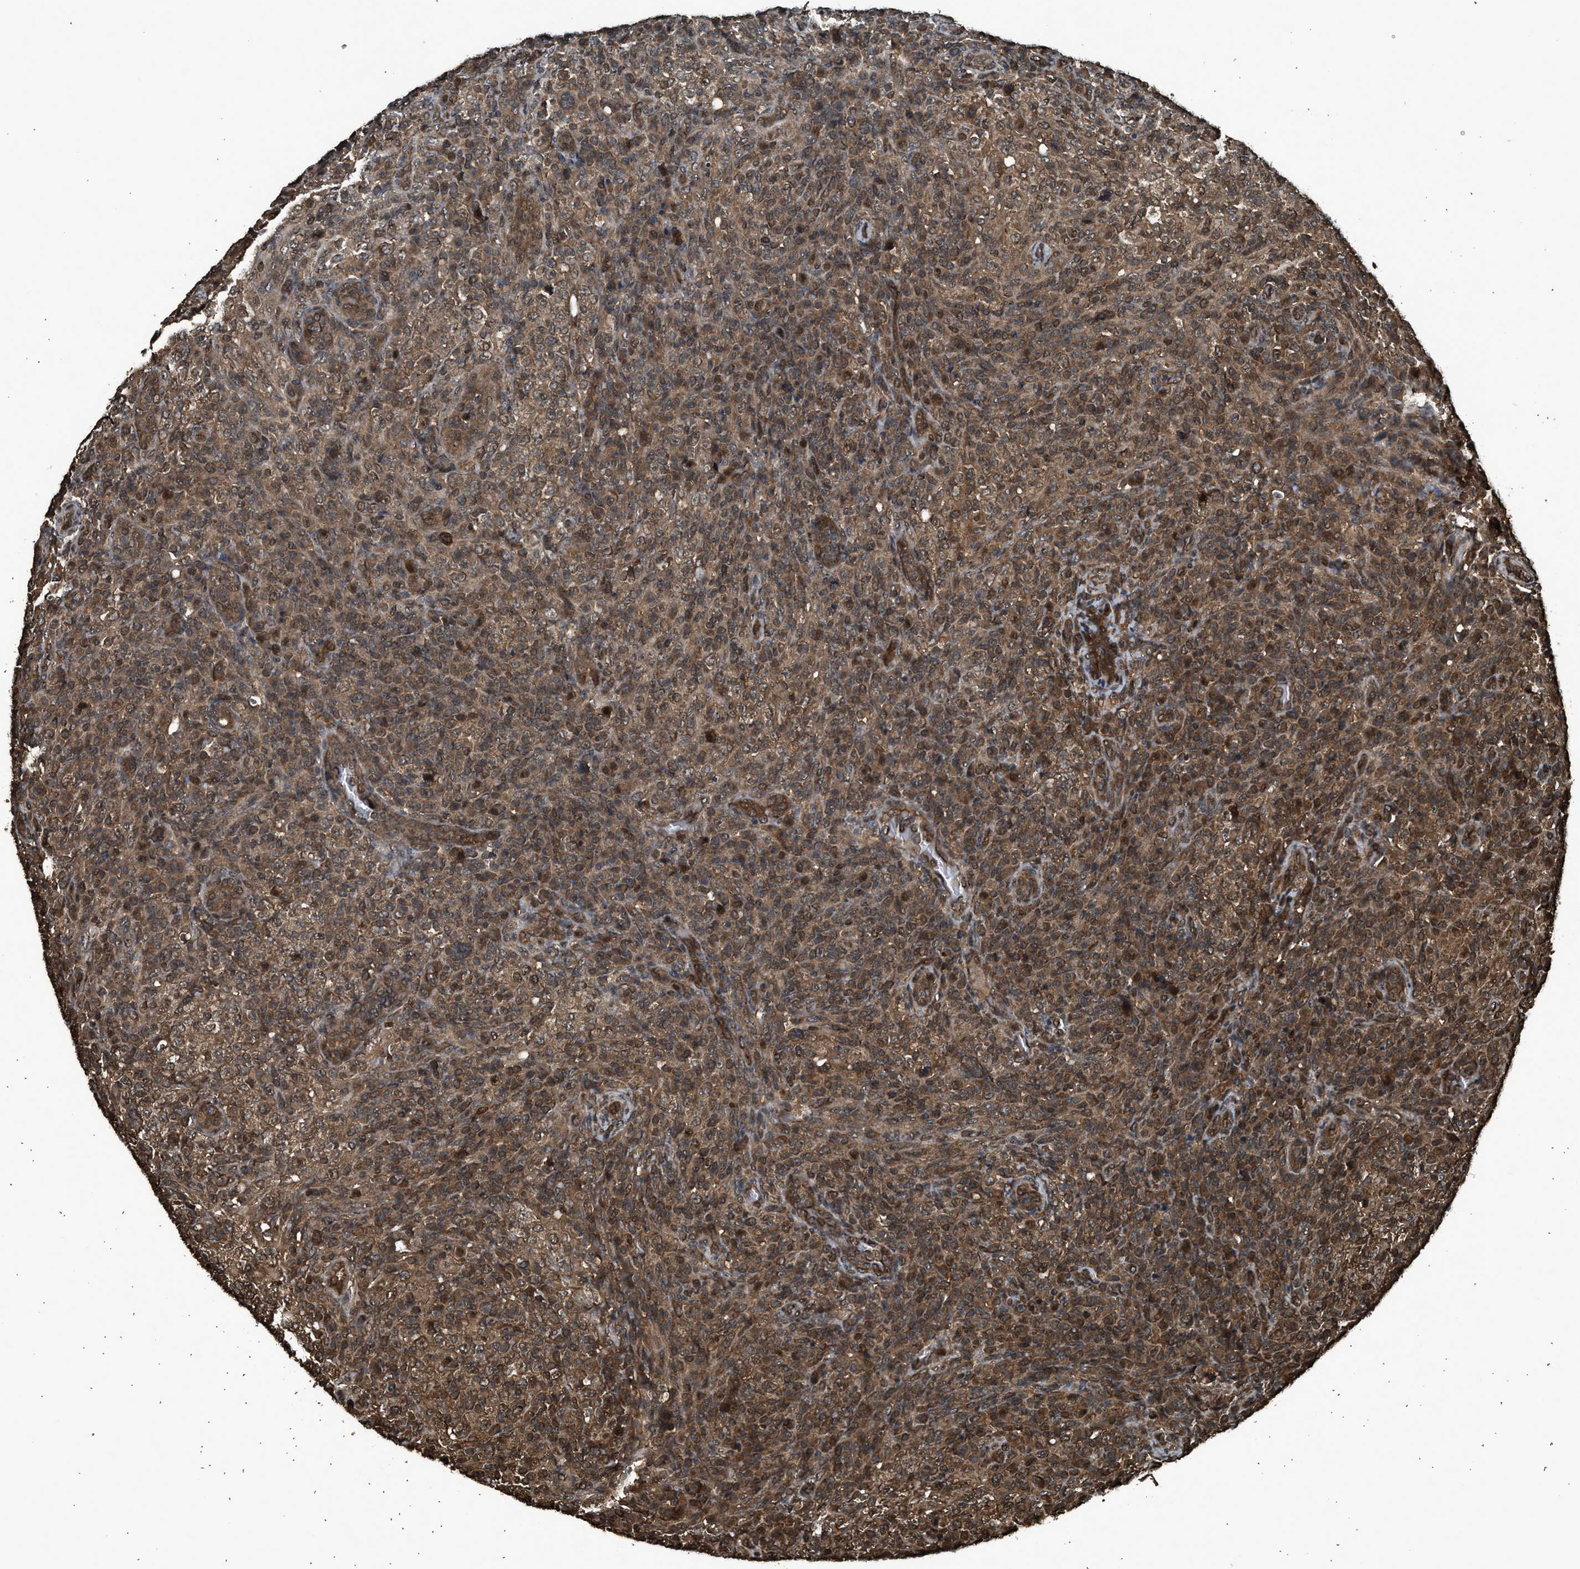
{"staining": {"intensity": "moderate", "quantity": ">75%", "location": "cytoplasmic/membranous,nuclear"}, "tissue": "lymphoma", "cell_type": "Tumor cells", "image_type": "cancer", "snomed": [{"axis": "morphology", "description": "Malignant lymphoma, non-Hodgkin's type, High grade"}, {"axis": "topography", "description": "Lymph node"}], "caption": "Lymphoma tissue shows moderate cytoplasmic/membranous and nuclear positivity in approximately >75% of tumor cells, visualized by immunohistochemistry.", "gene": "MYBL2", "patient": {"sex": "female", "age": 76}}